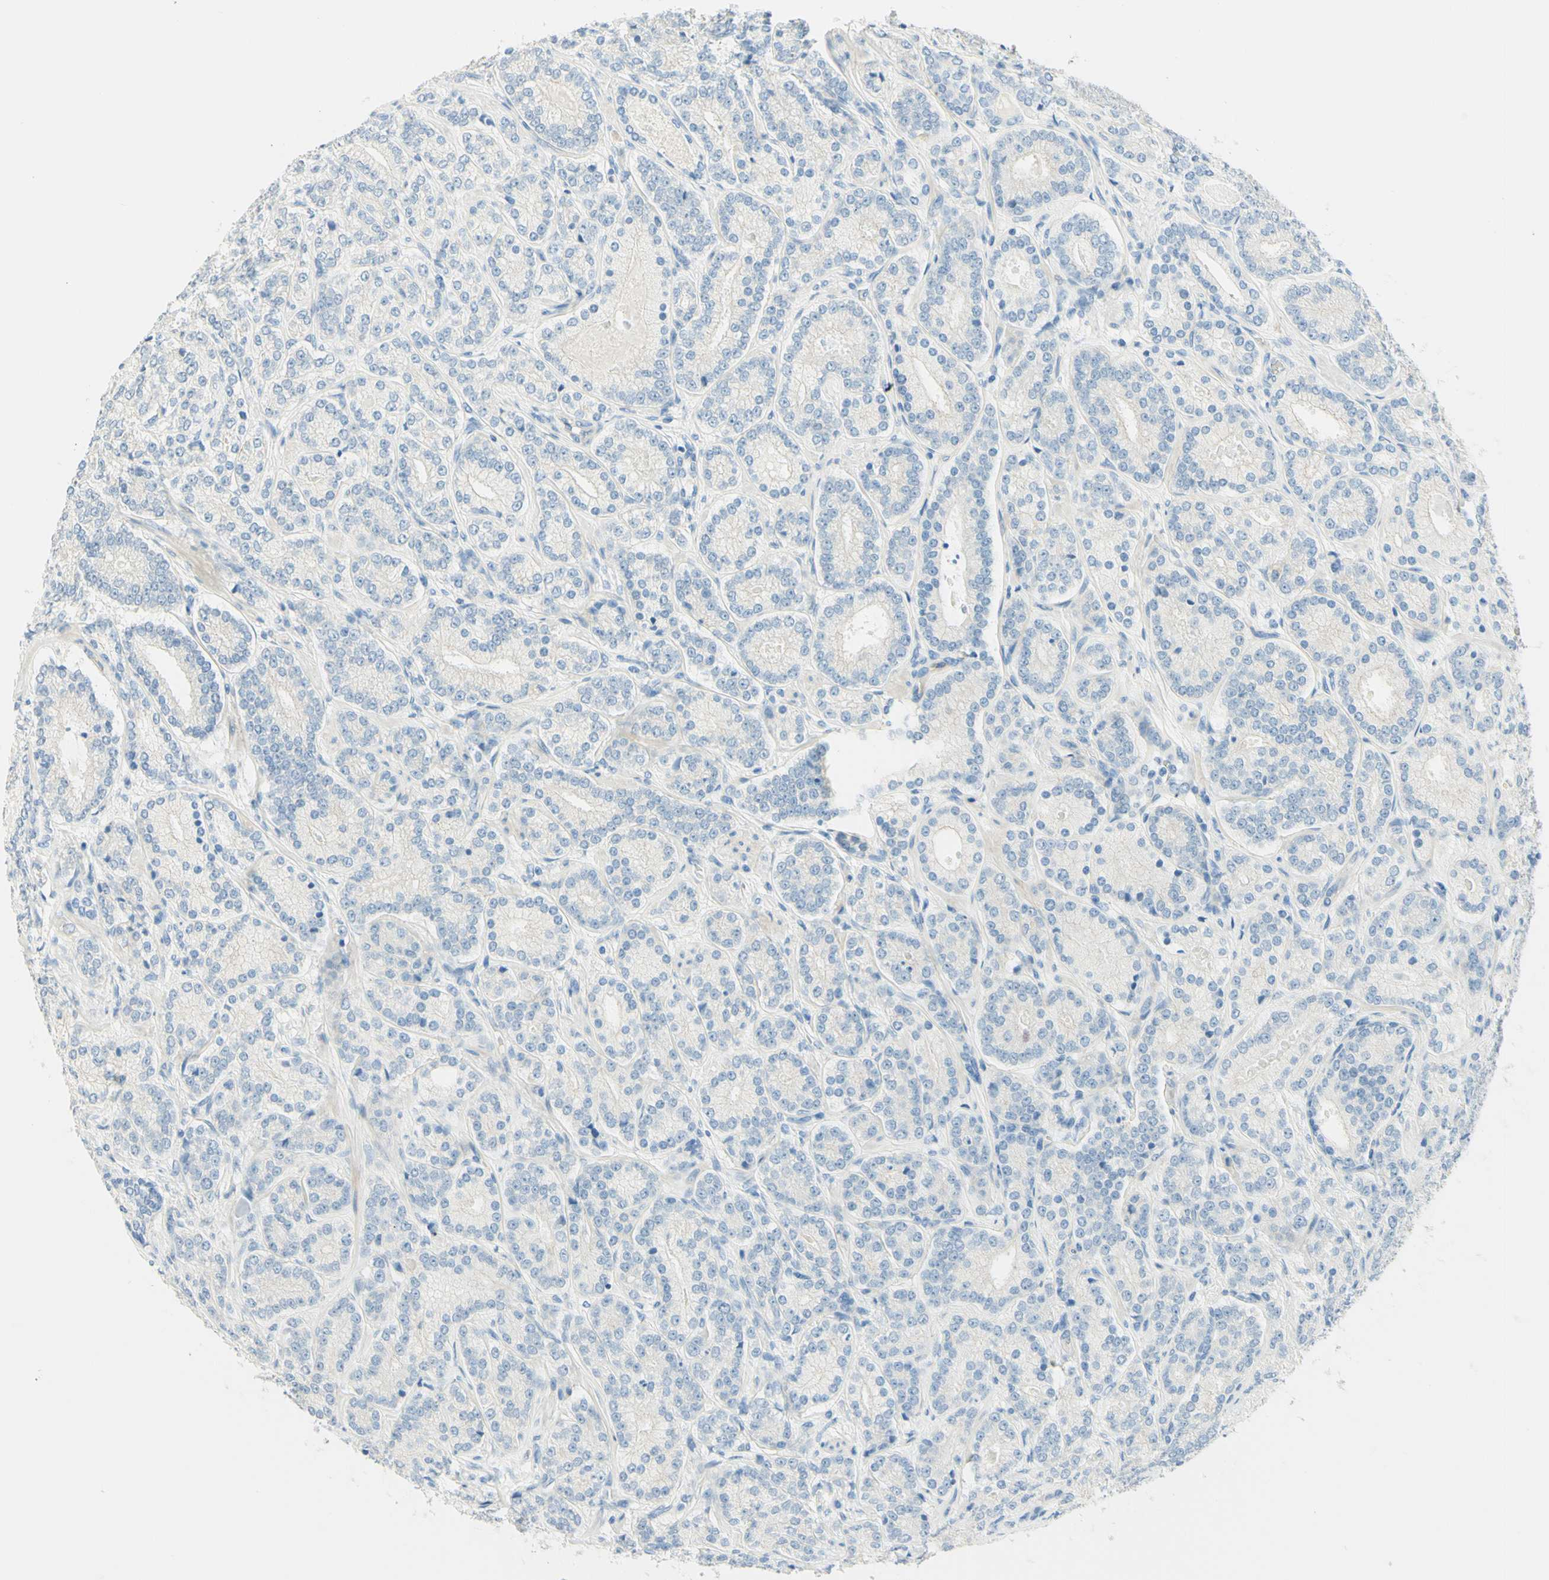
{"staining": {"intensity": "negative", "quantity": "none", "location": "none"}, "tissue": "prostate cancer", "cell_type": "Tumor cells", "image_type": "cancer", "snomed": [{"axis": "morphology", "description": "Adenocarcinoma, High grade"}, {"axis": "topography", "description": "Prostate"}], "caption": "An immunohistochemistry (IHC) photomicrograph of high-grade adenocarcinoma (prostate) is shown. There is no staining in tumor cells of high-grade adenocarcinoma (prostate). (IHC, brightfield microscopy, high magnification).", "gene": "TMEM132D", "patient": {"sex": "male", "age": 61}}